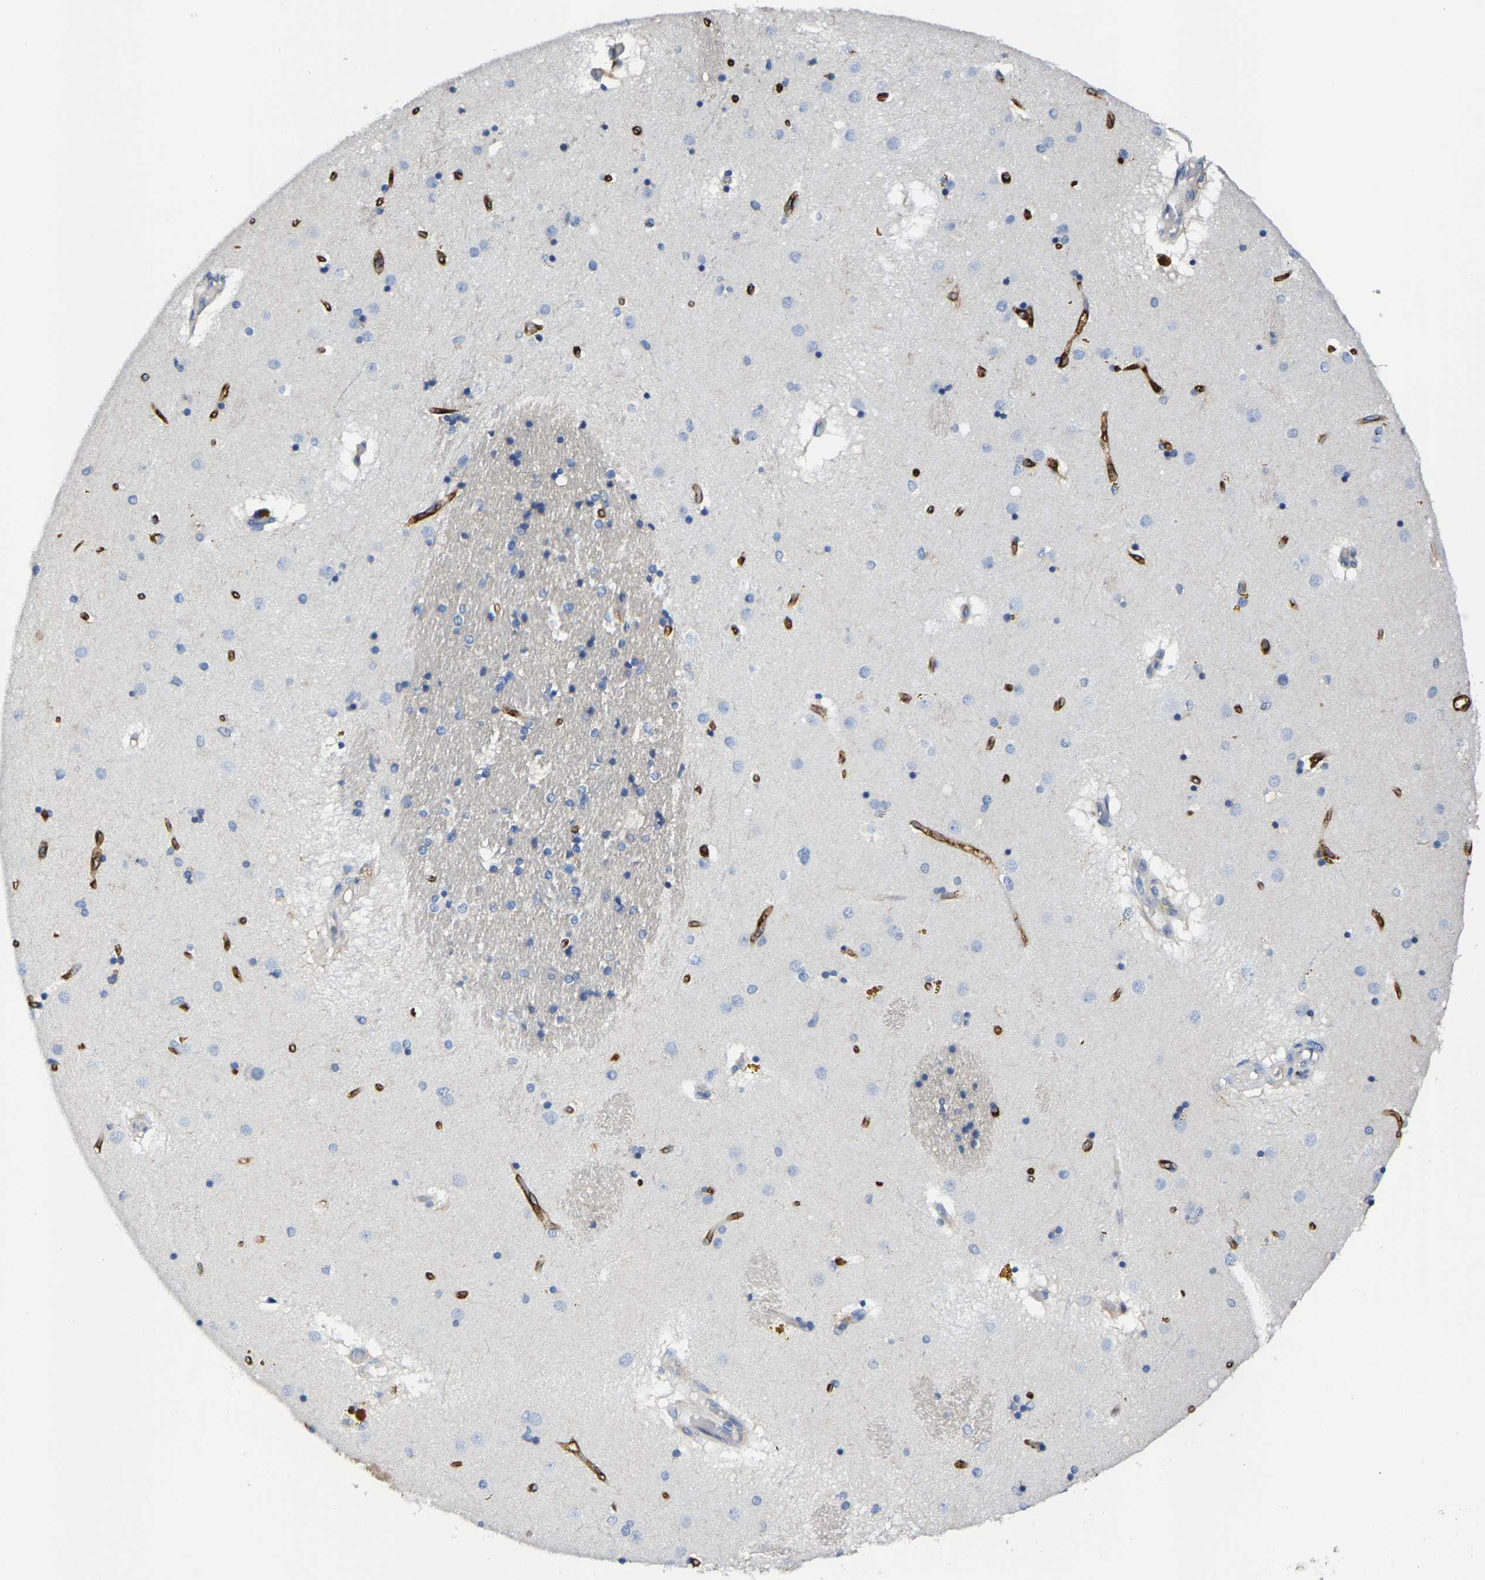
{"staining": {"intensity": "negative", "quantity": "none", "location": "none"}, "tissue": "caudate", "cell_type": "Glial cells", "image_type": "normal", "snomed": [{"axis": "morphology", "description": "Normal tissue, NOS"}, {"axis": "topography", "description": "Lateral ventricle wall"}], "caption": "Human caudate stained for a protein using immunohistochemistry shows no staining in glial cells.", "gene": "TRAF6", "patient": {"sex": "male", "age": 70}}